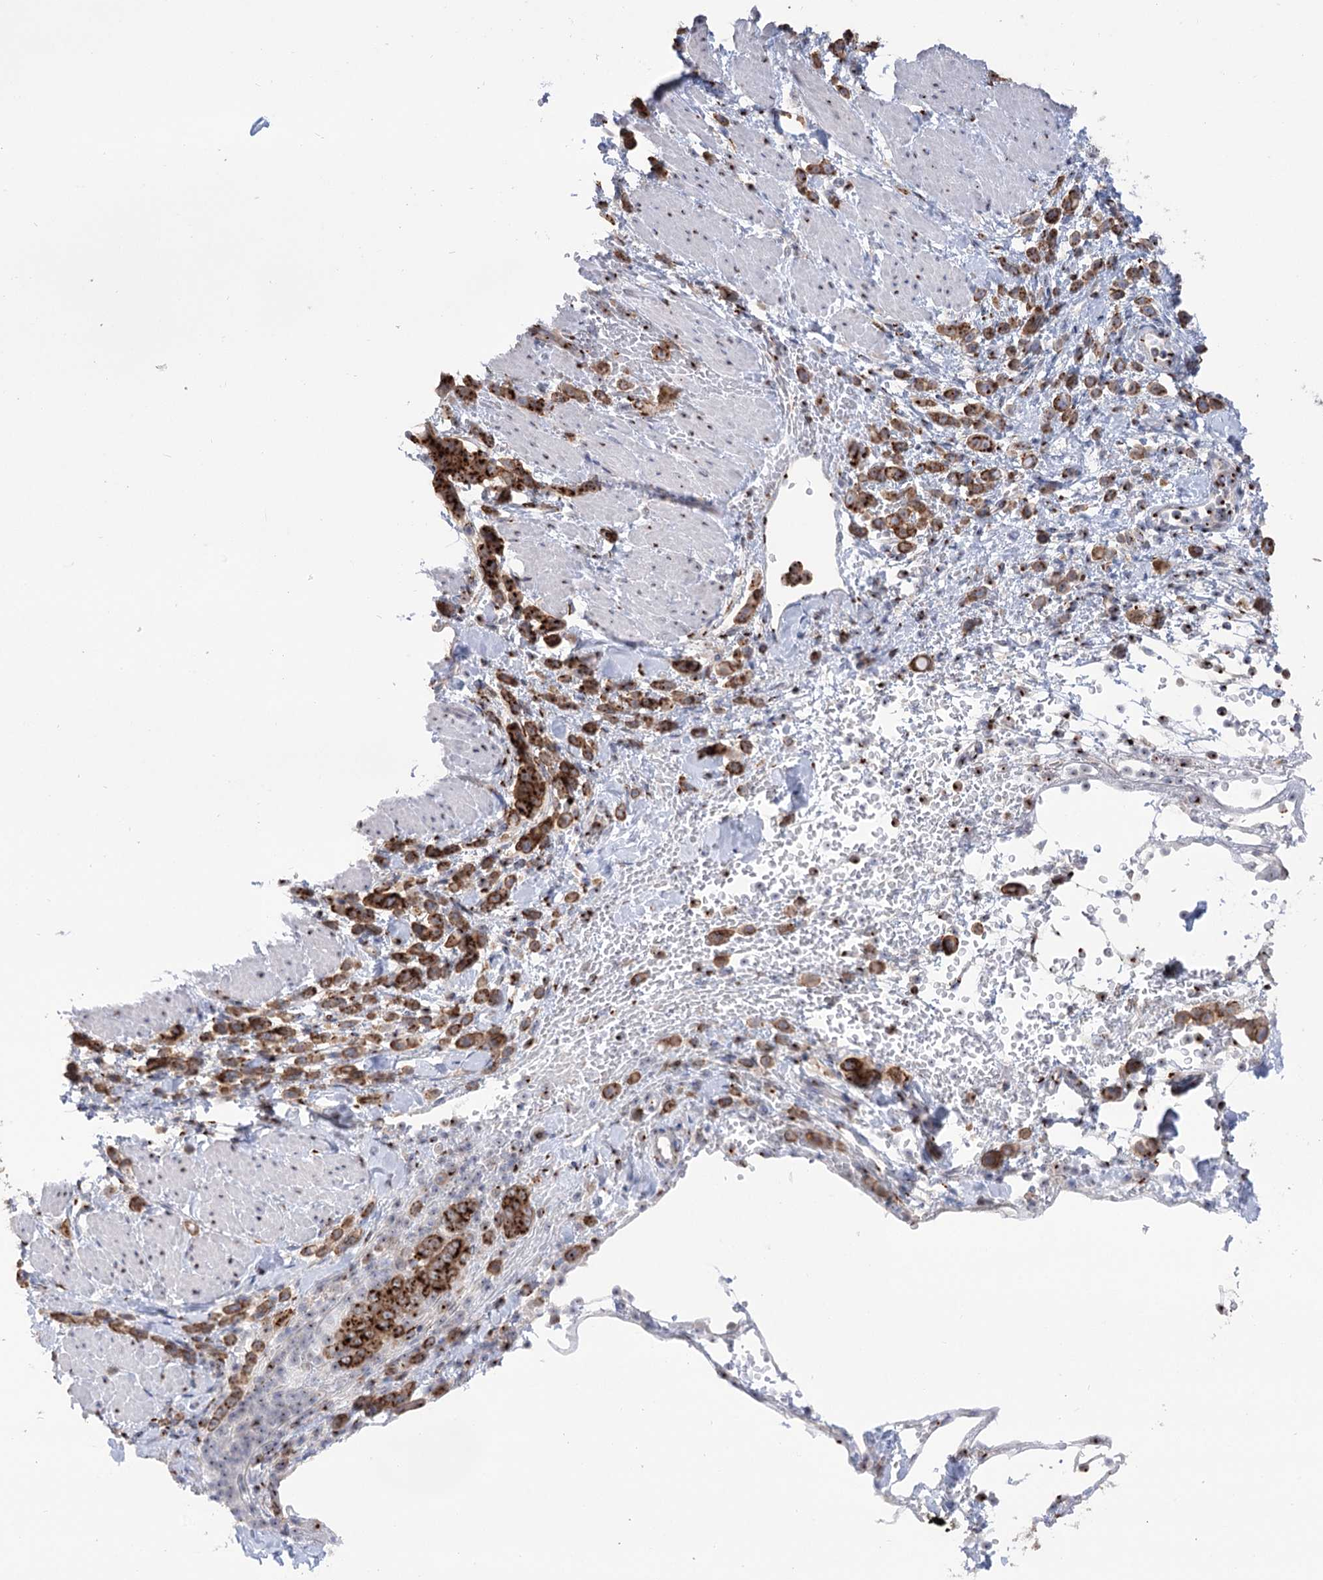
{"staining": {"intensity": "strong", "quantity": ">75%", "location": "cytoplasmic/membranous"}, "tissue": "pancreatic cancer", "cell_type": "Tumor cells", "image_type": "cancer", "snomed": [{"axis": "morphology", "description": "Normal tissue, NOS"}, {"axis": "morphology", "description": "Adenocarcinoma, NOS"}, {"axis": "topography", "description": "Pancreas"}], "caption": "Protein expression analysis of human pancreatic cancer reveals strong cytoplasmic/membranous expression in about >75% of tumor cells. Nuclei are stained in blue.", "gene": "TMEM165", "patient": {"sex": "female", "age": 64}}